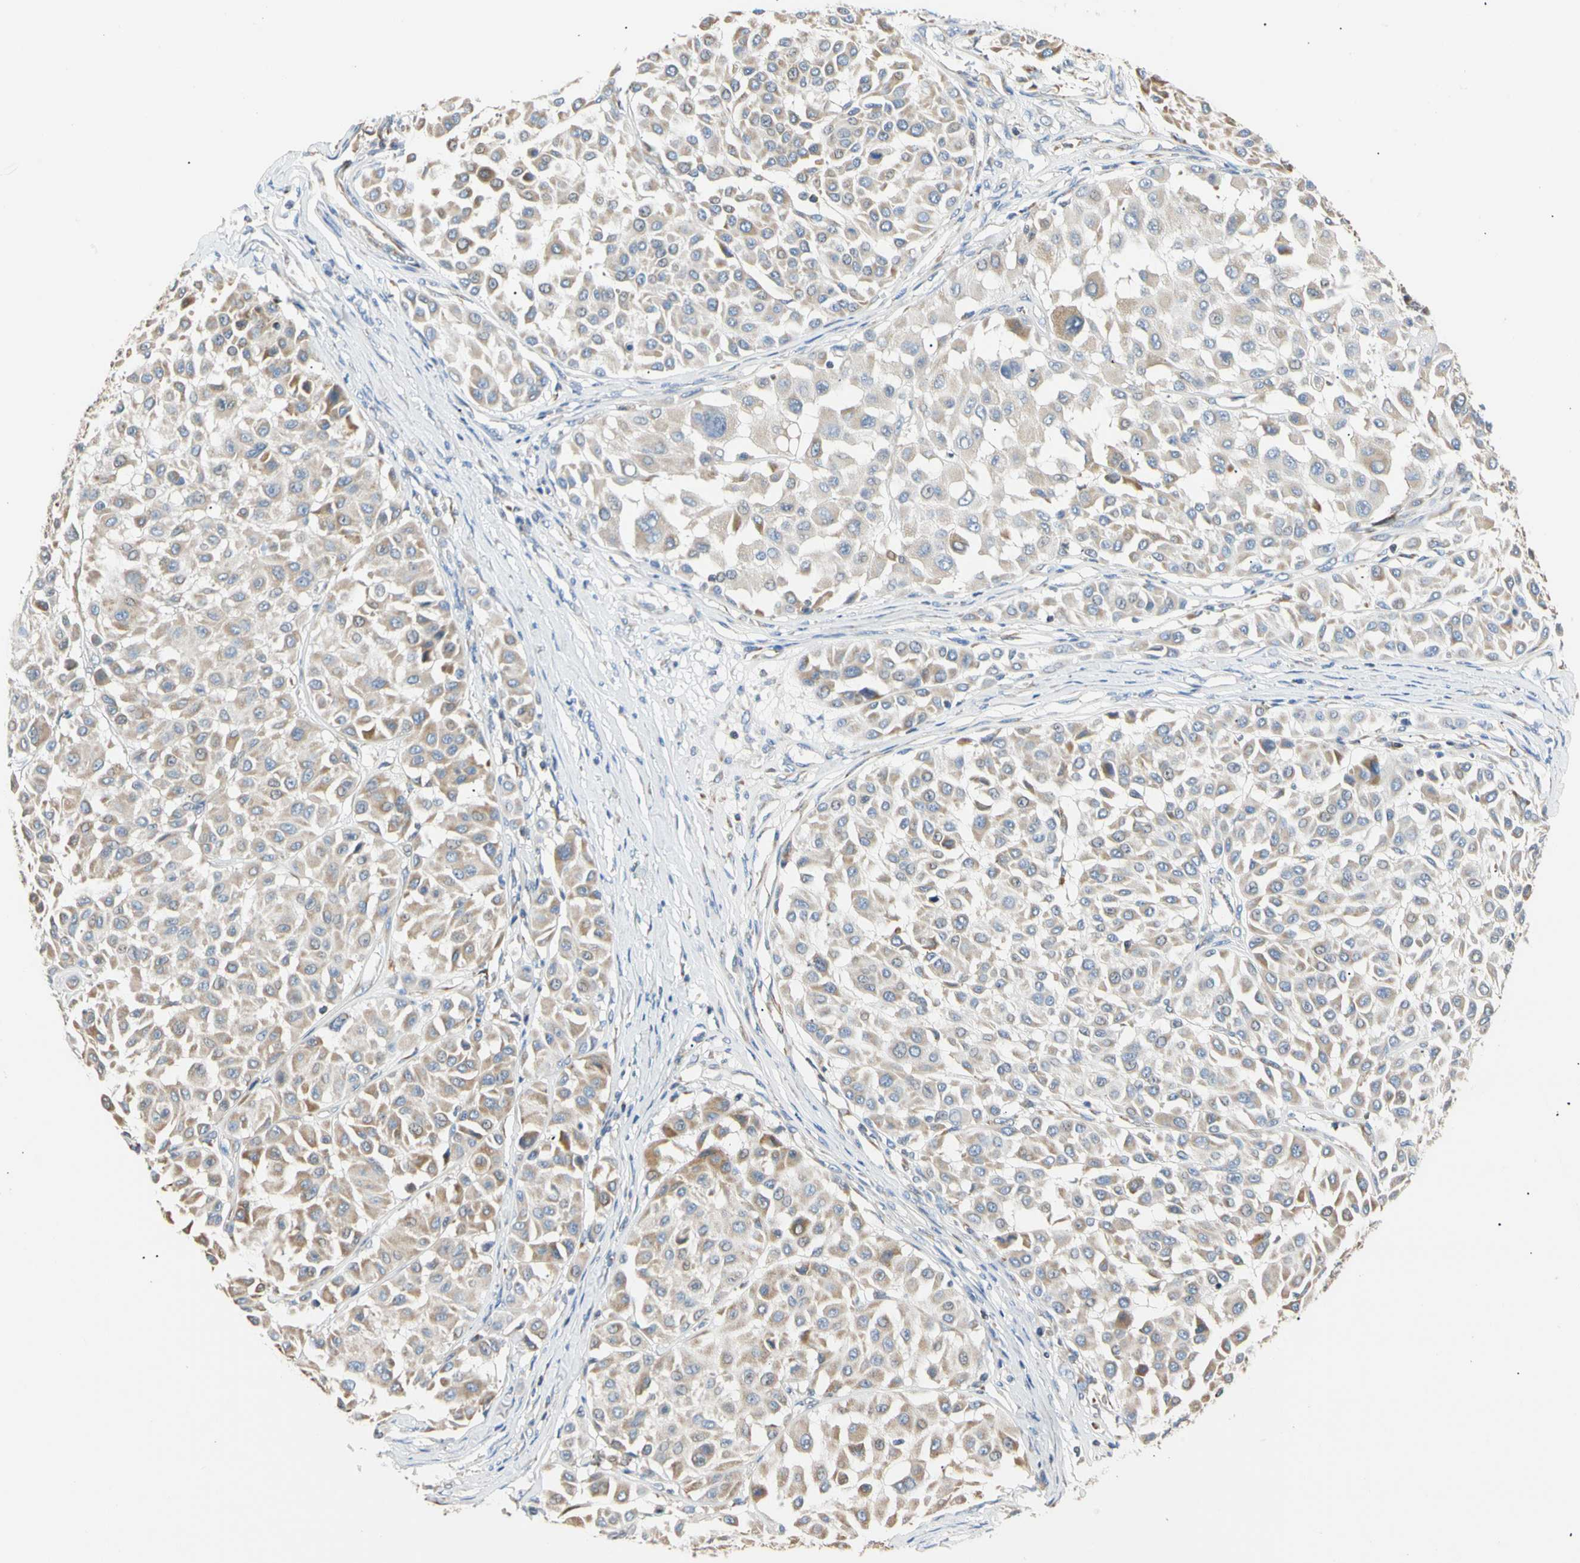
{"staining": {"intensity": "weak", "quantity": "25%-75%", "location": "cytoplasmic/membranous"}, "tissue": "melanoma", "cell_type": "Tumor cells", "image_type": "cancer", "snomed": [{"axis": "morphology", "description": "Malignant melanoma, Metastatic site"}, {"axis": "topography", "description": "Soft tissue"}], "caption": "Immunohistochemical staining of human melanoma demonstrates low levels of weak cytoplasmic/membranous protein staining in about 25%-75% of tumor cells.", "gene": "PLGRKT", "patient": {"sex": "male", "age": 41}}